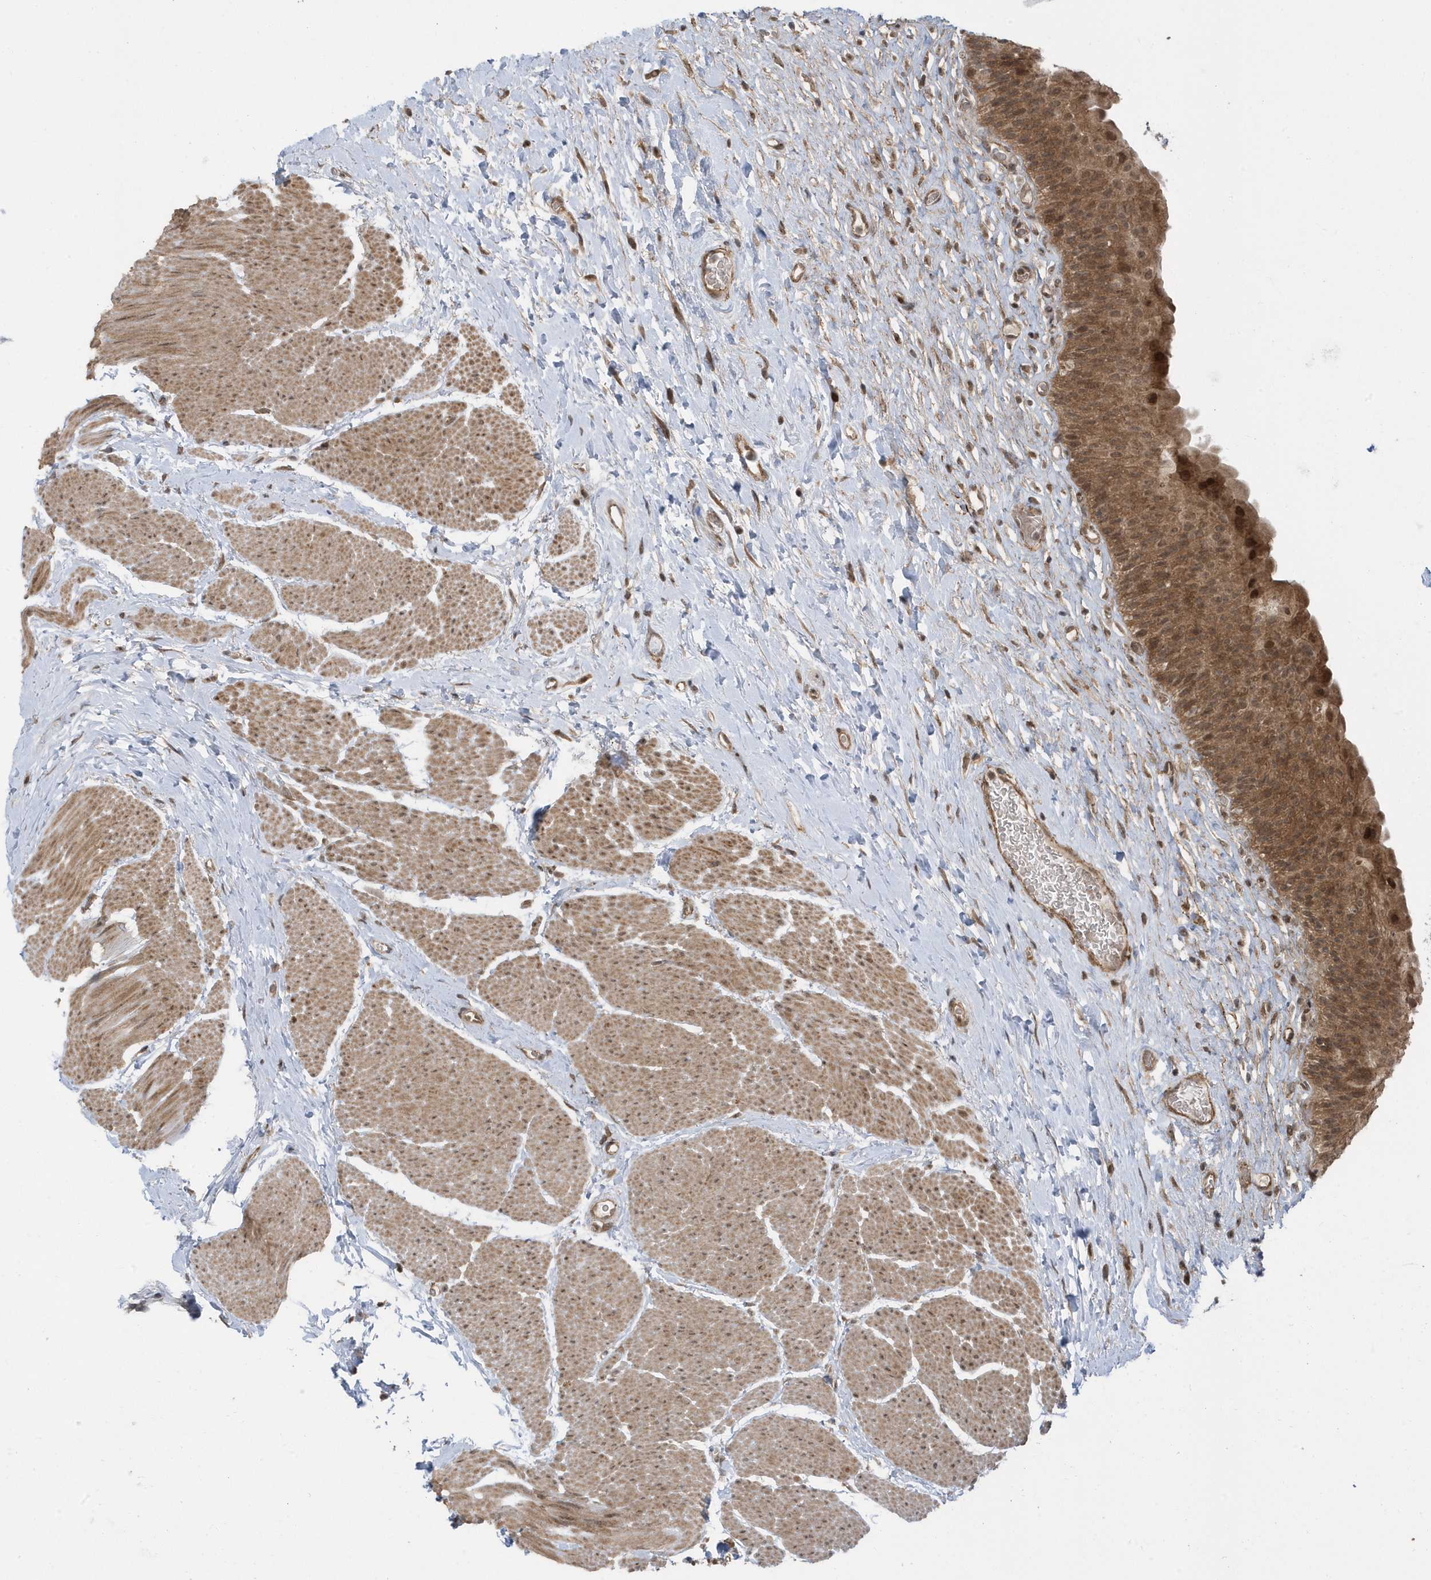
{"staining": {"intensity": "moderate", "quantity": ">75%", "location": "cytoplasmic/membranous,nuclear"}, "tissue": "urinary bladder", "cell_type": "Urothelial cells", "image_type": "normal", "snomed": [{"axis": "morphology", "description": "Normal tissue, NOS"}, {"axis": "topography", "description": "Urinary bladder"}], "caption": "A brown stain highlights moderate cytoplasmic/membranous,nuclear staining of a protein in urothelial cells of unremarkable urinary bladder.", "gene": "USP53", "patient": {"sex": "male", "age": 74}}